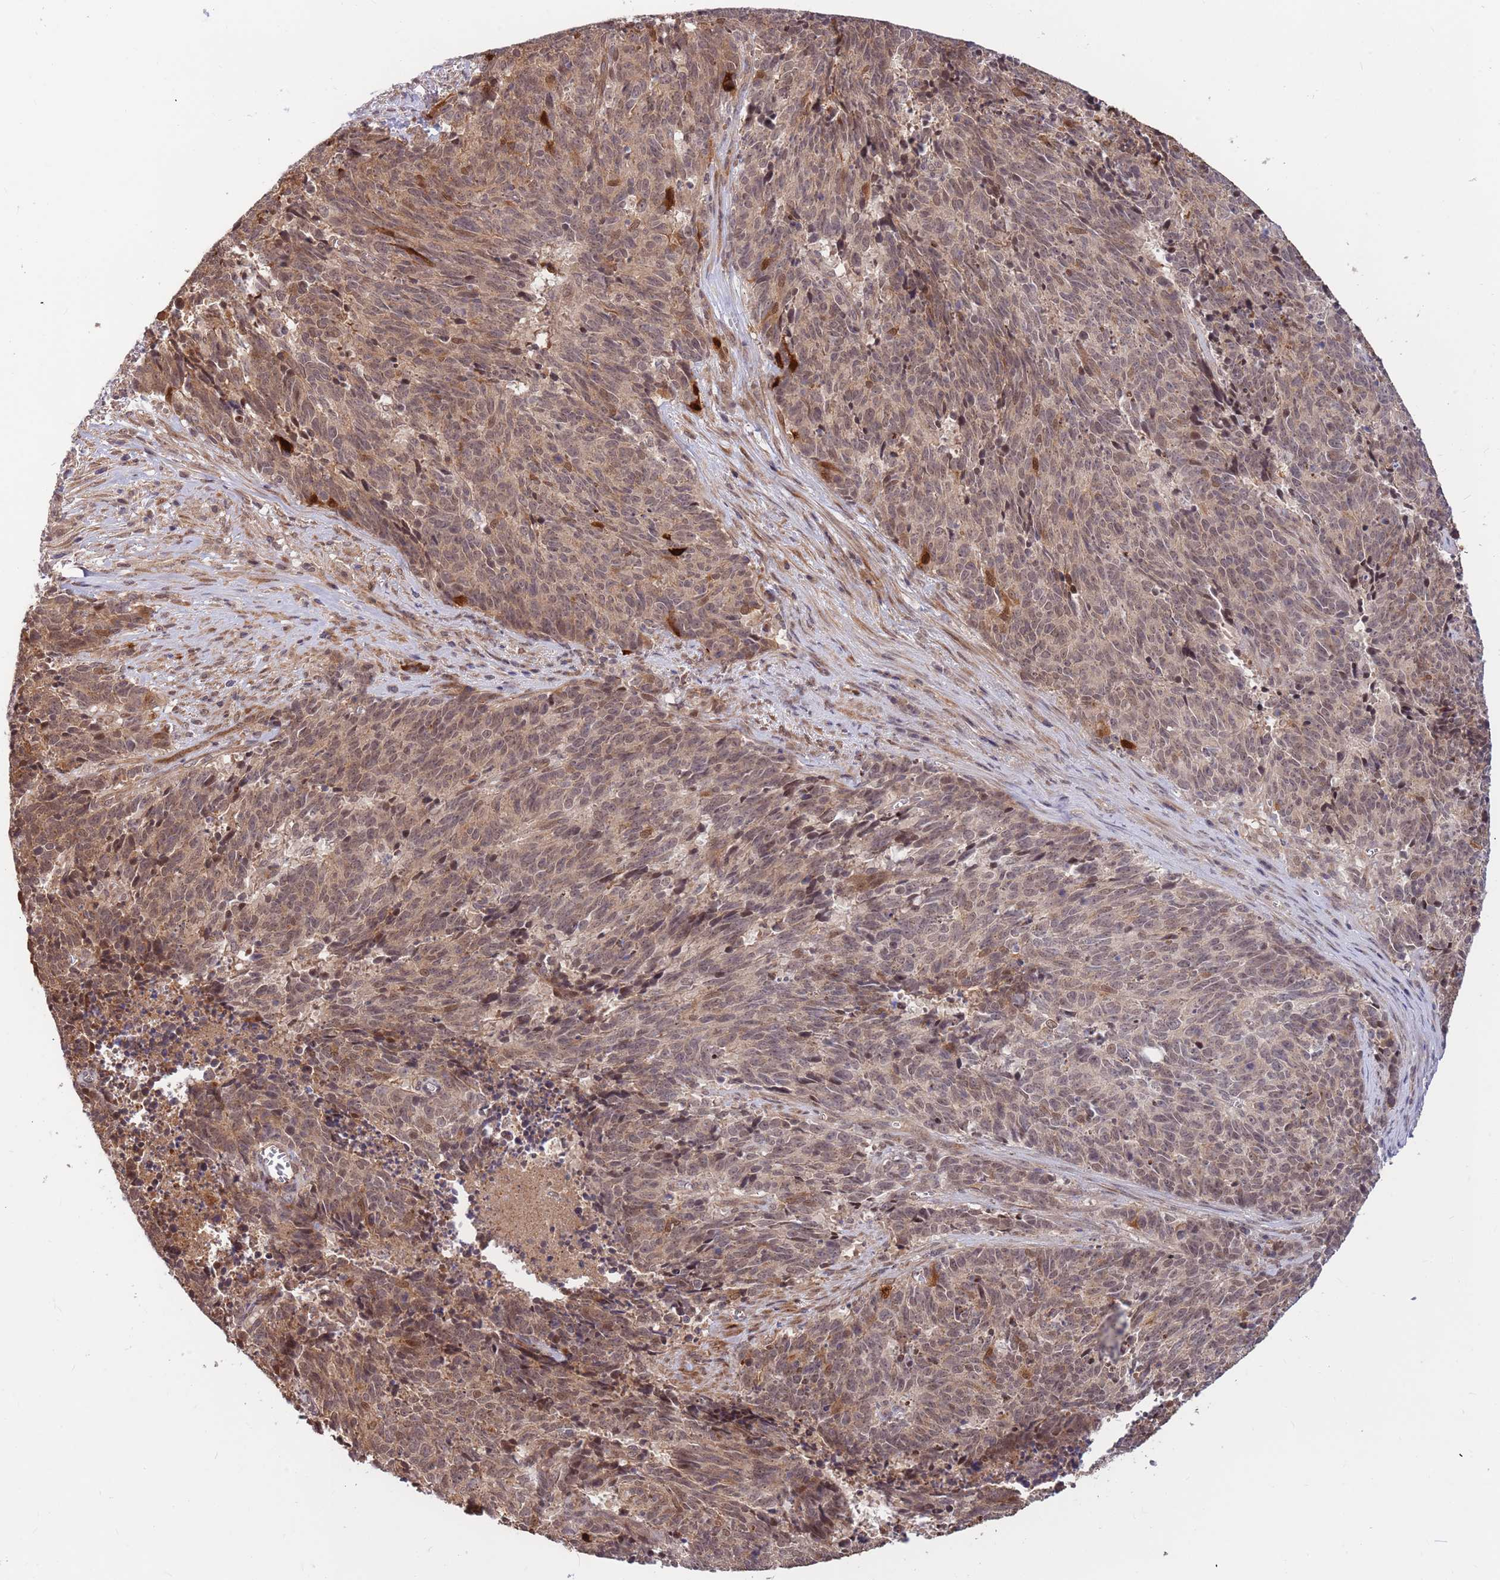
{"staining": {"intensity": "weak", "quantity": "25%-75%", "location": "nuclear"}, "tissue": "cervical cancer", "cell_type": "Tumor cells", "image_type": "cancer", "snomed": [{"axis": "morphology", "description": "Squamous cell carcinoma, NOS"}, {"axis": "topography", "description": "Cervix"}], "caption": "Immunohistochemistry (DAB (3,3'-diaminobenzidine)) staining of cervical cancer (squamous cell carcinoma) displays weak nuclear protein expression in approximately 25%-75% of tumor cells. Using DAB (brown) and hematoxylin (blue) stains, captured at high magnification using brightfield microscopy.", "gene": "HAUS3", "patient": {"sex": "female", "age": 29}}